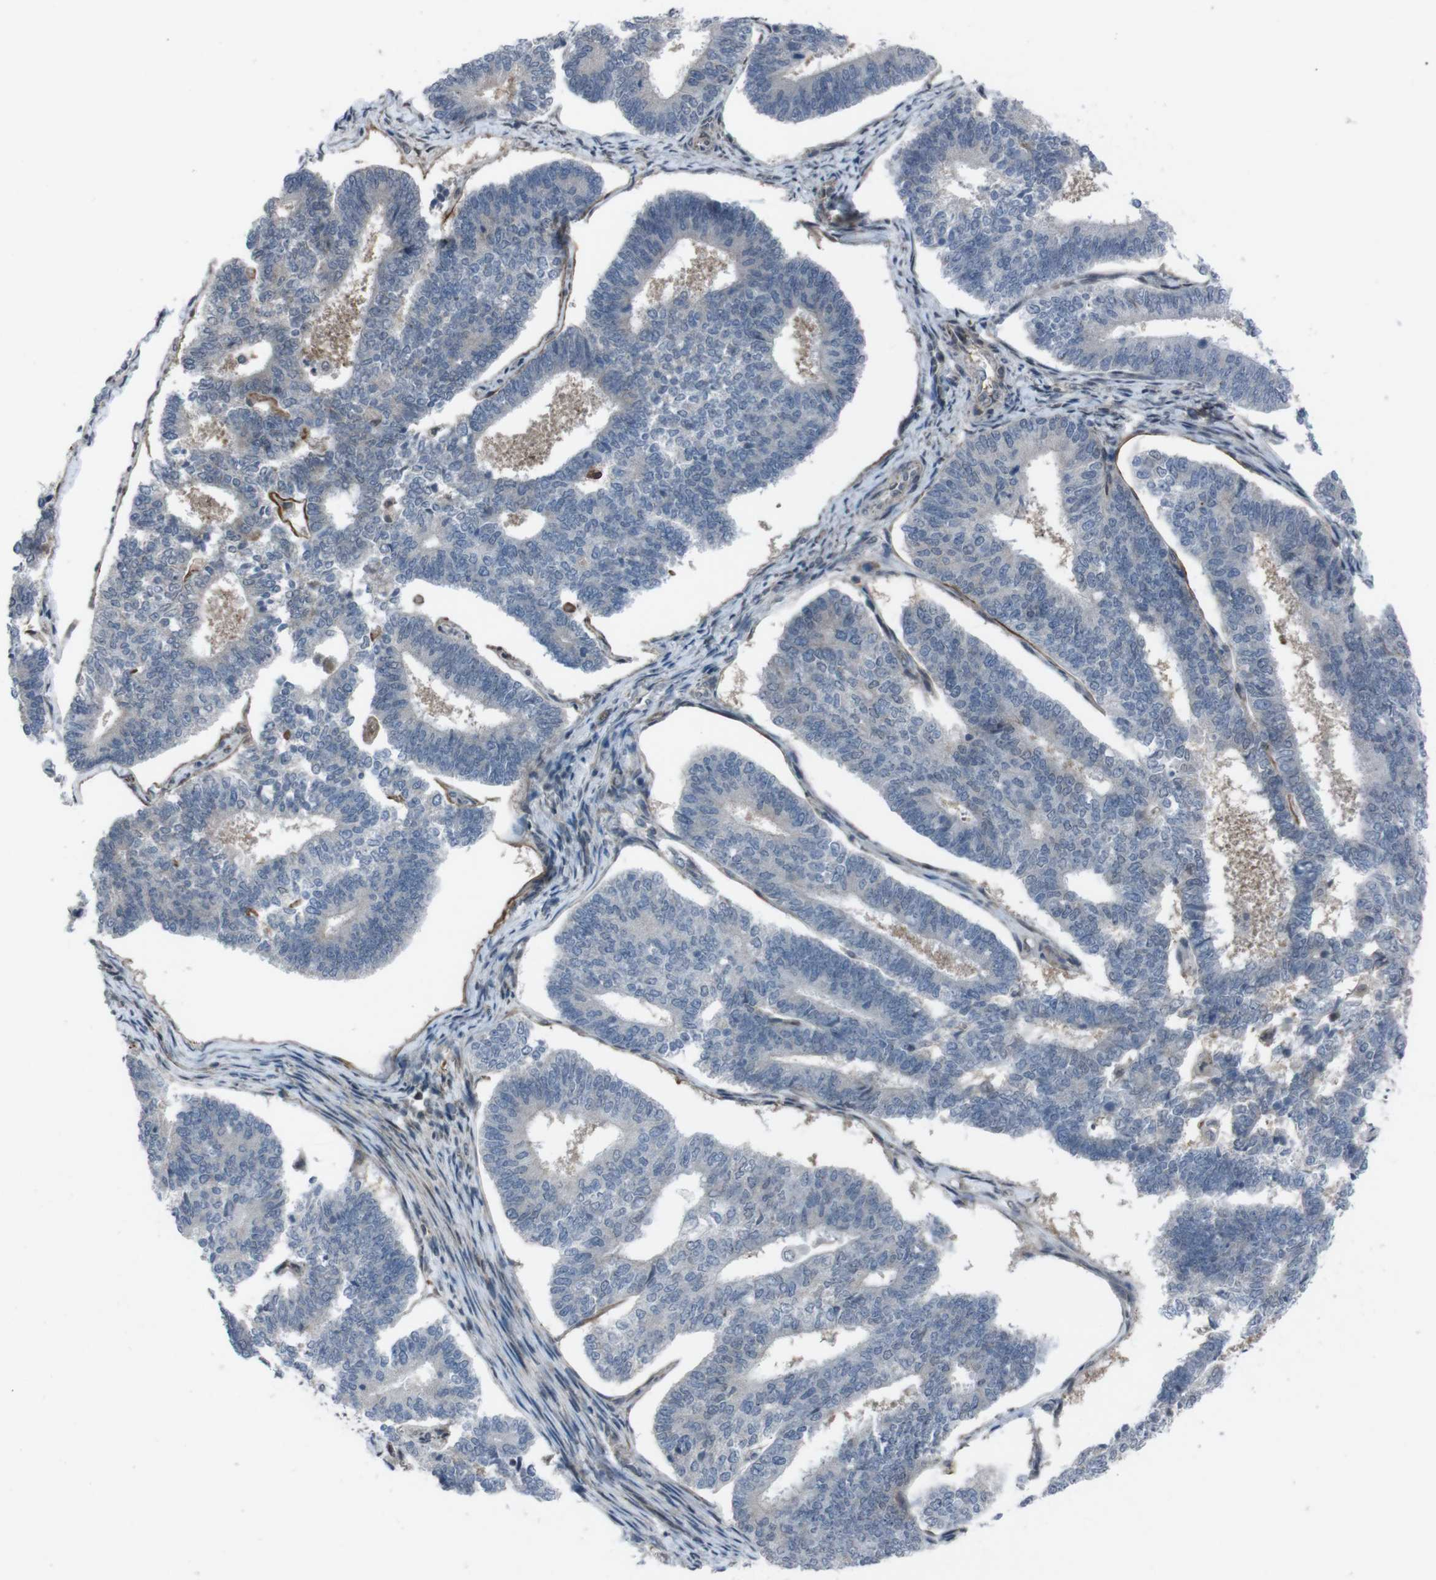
{"staining": {"intensity": "negative", "quantity": "none", "location": "none"}, "tissue": "endometrial cancer", "cell_type": "Tumor cells", "image_type": "cancer", "snomed": [{"axis": "morphology", "description": "Adenocarcinoma, NOS"}, {"axis": "topography", "description": "Endometrium"}], "caption": "A micrograph of human endometrial adenocarcinoma is negative for staining in tumor cells. (Immunohistochemistry, brightfield microscopy, high magnification).", "gene": "SS18L1", "patient": {"sex": "female", "age": 70}}